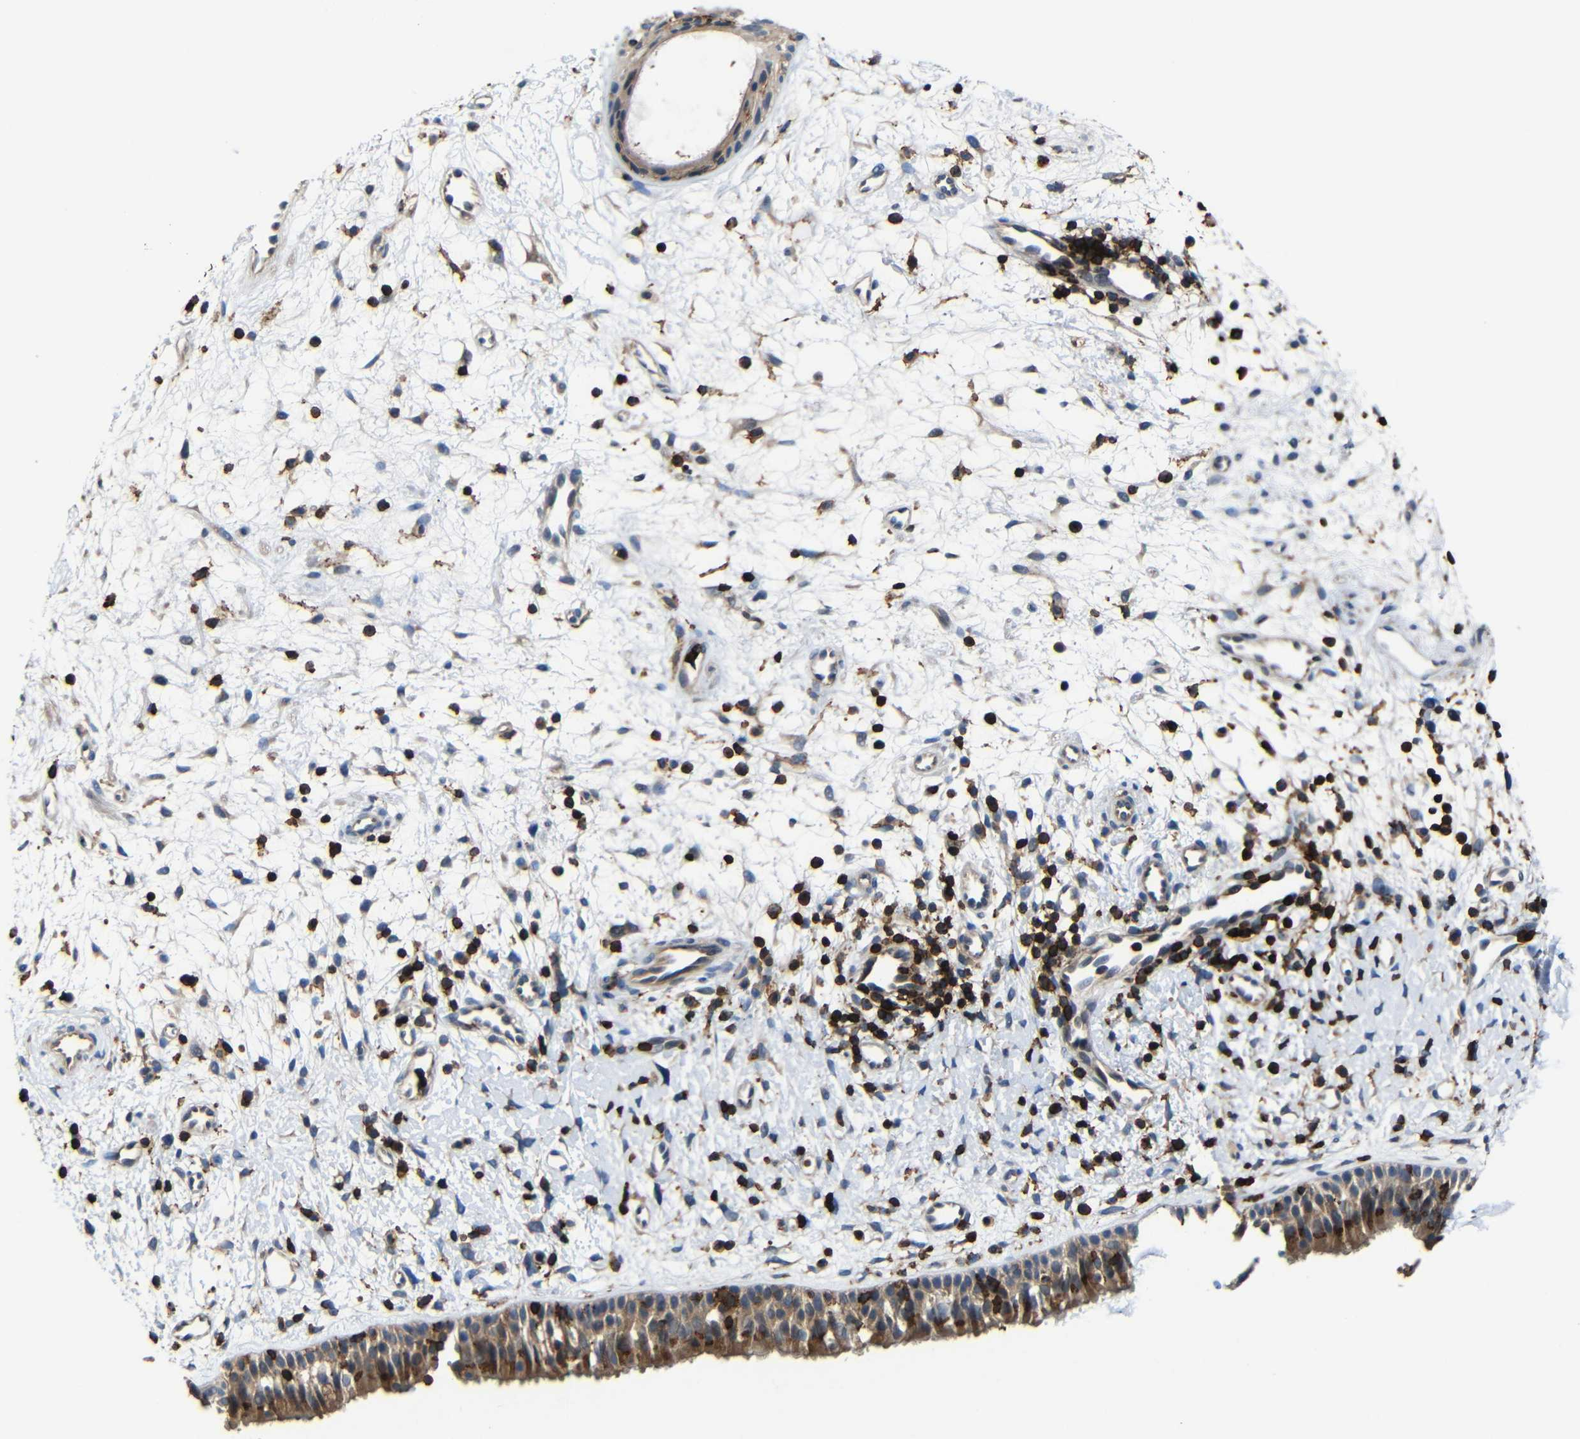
{"staining": {"intensity": "moderate", "quantity": ">75%", "location": "cytoplasmic/membranous"}, "tissue": "nasopharynx", "cell_type": "Respiratory epithelial cells", "image_type": "normal", "snomed": [{"axis": "morphology", "description": "Normal tissue, NOS"}, {"axis": "topography", "description": "Nasopharynx"}], "caption": "This micrograph shows immunohistochemistry (IHC) staining of normal human nasopharynx, with medium moderate cytoplasmic/membranous staining in approximately >75% of respiratory epithelial cells.", "gene": "P2RY12", "patient": {"sex": "male", "age": 22}}